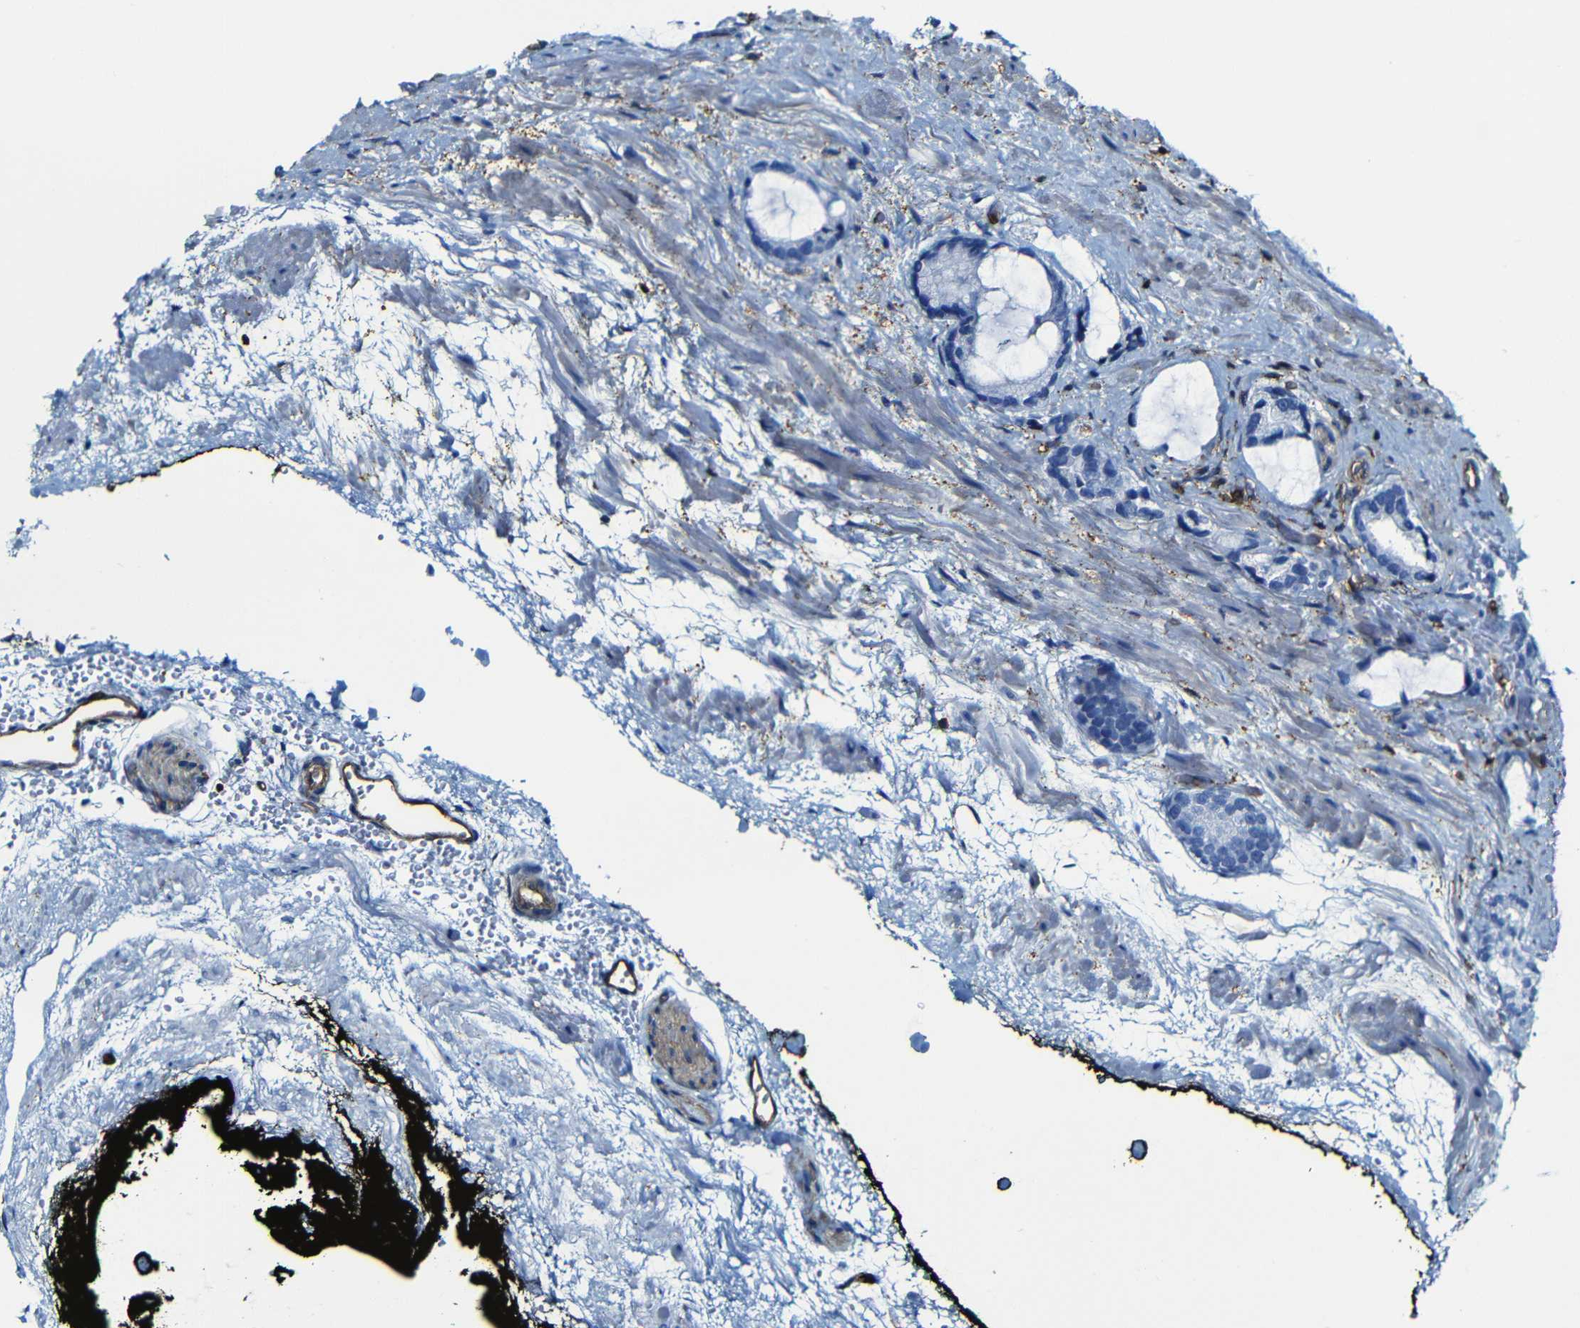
{"staining": {"intensity": "negative", "quantity": "none", "location": "none"}, "tissue": "prostate cancer", "cell_type": "Tumor cells", "image_type": "cancer", "snomed": [{"axis": "morphology", "description": "Adenocarcinoma, Low grade"}, {"axis": "topography", "description": "Prostate"}], "caption": "Photomicrograph shows no protein expression in tumor cells of prostate low-grade adenocarcinoma tissue.", "gene": "MSN", "patient": {"sex": "male", "age": 60}}